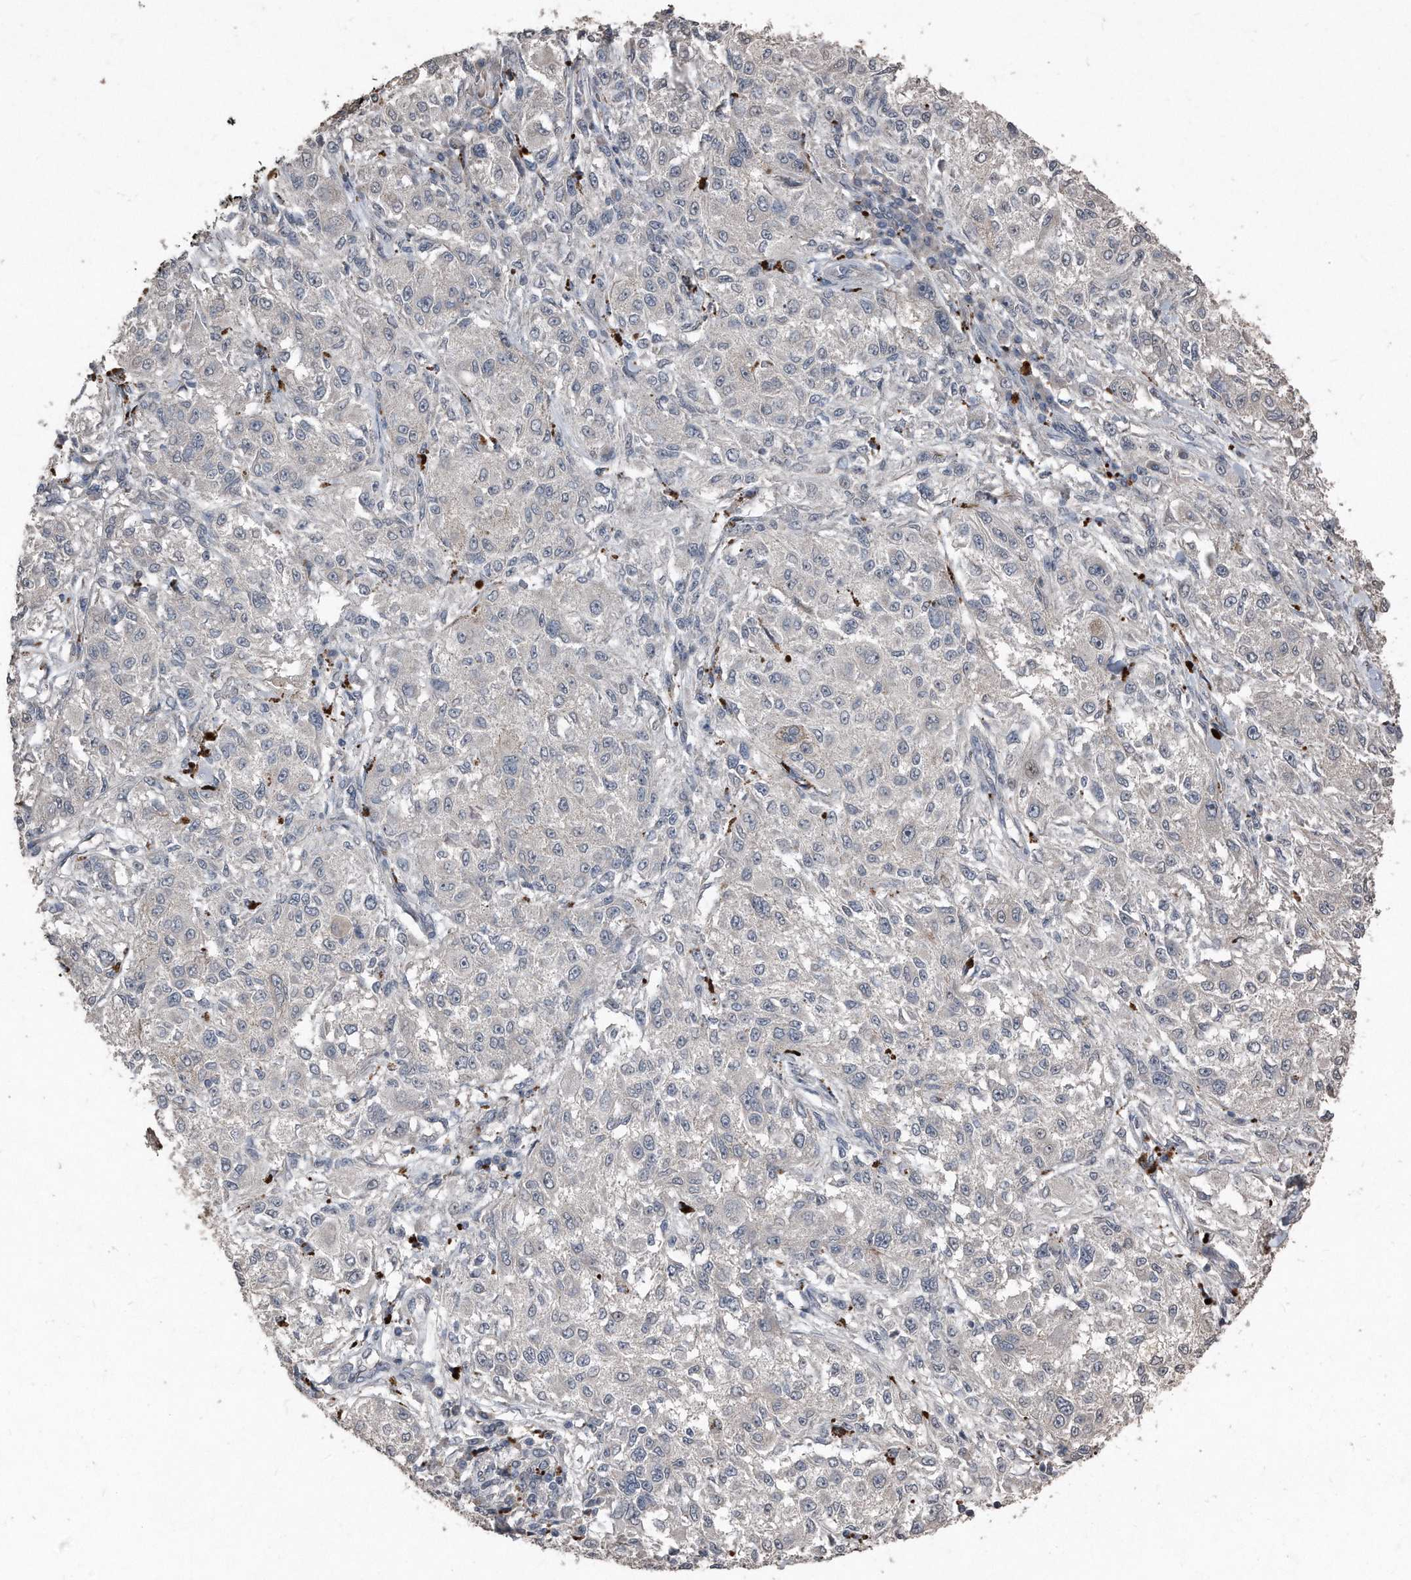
{"staining": {"intensity": "negative", "quantity": "none", "location": "none"}, "tissue": "melanoma", "cell_type": "Tumor cells", "image_type": "cancer", "snomed": [{"axis": "morphology", "description": "Necrosis, NOS"}, {"axis": "morphology", "description": "Malignant melanoma, NOS"}, {"axis": "topography", "description": "Skin"}], "caption": "Immunohistochemical staining of melanoma shows no significant positivity in tumor cells.", "gene": "ANKRD10", "patient": {"sex": "female", "age": 87}}